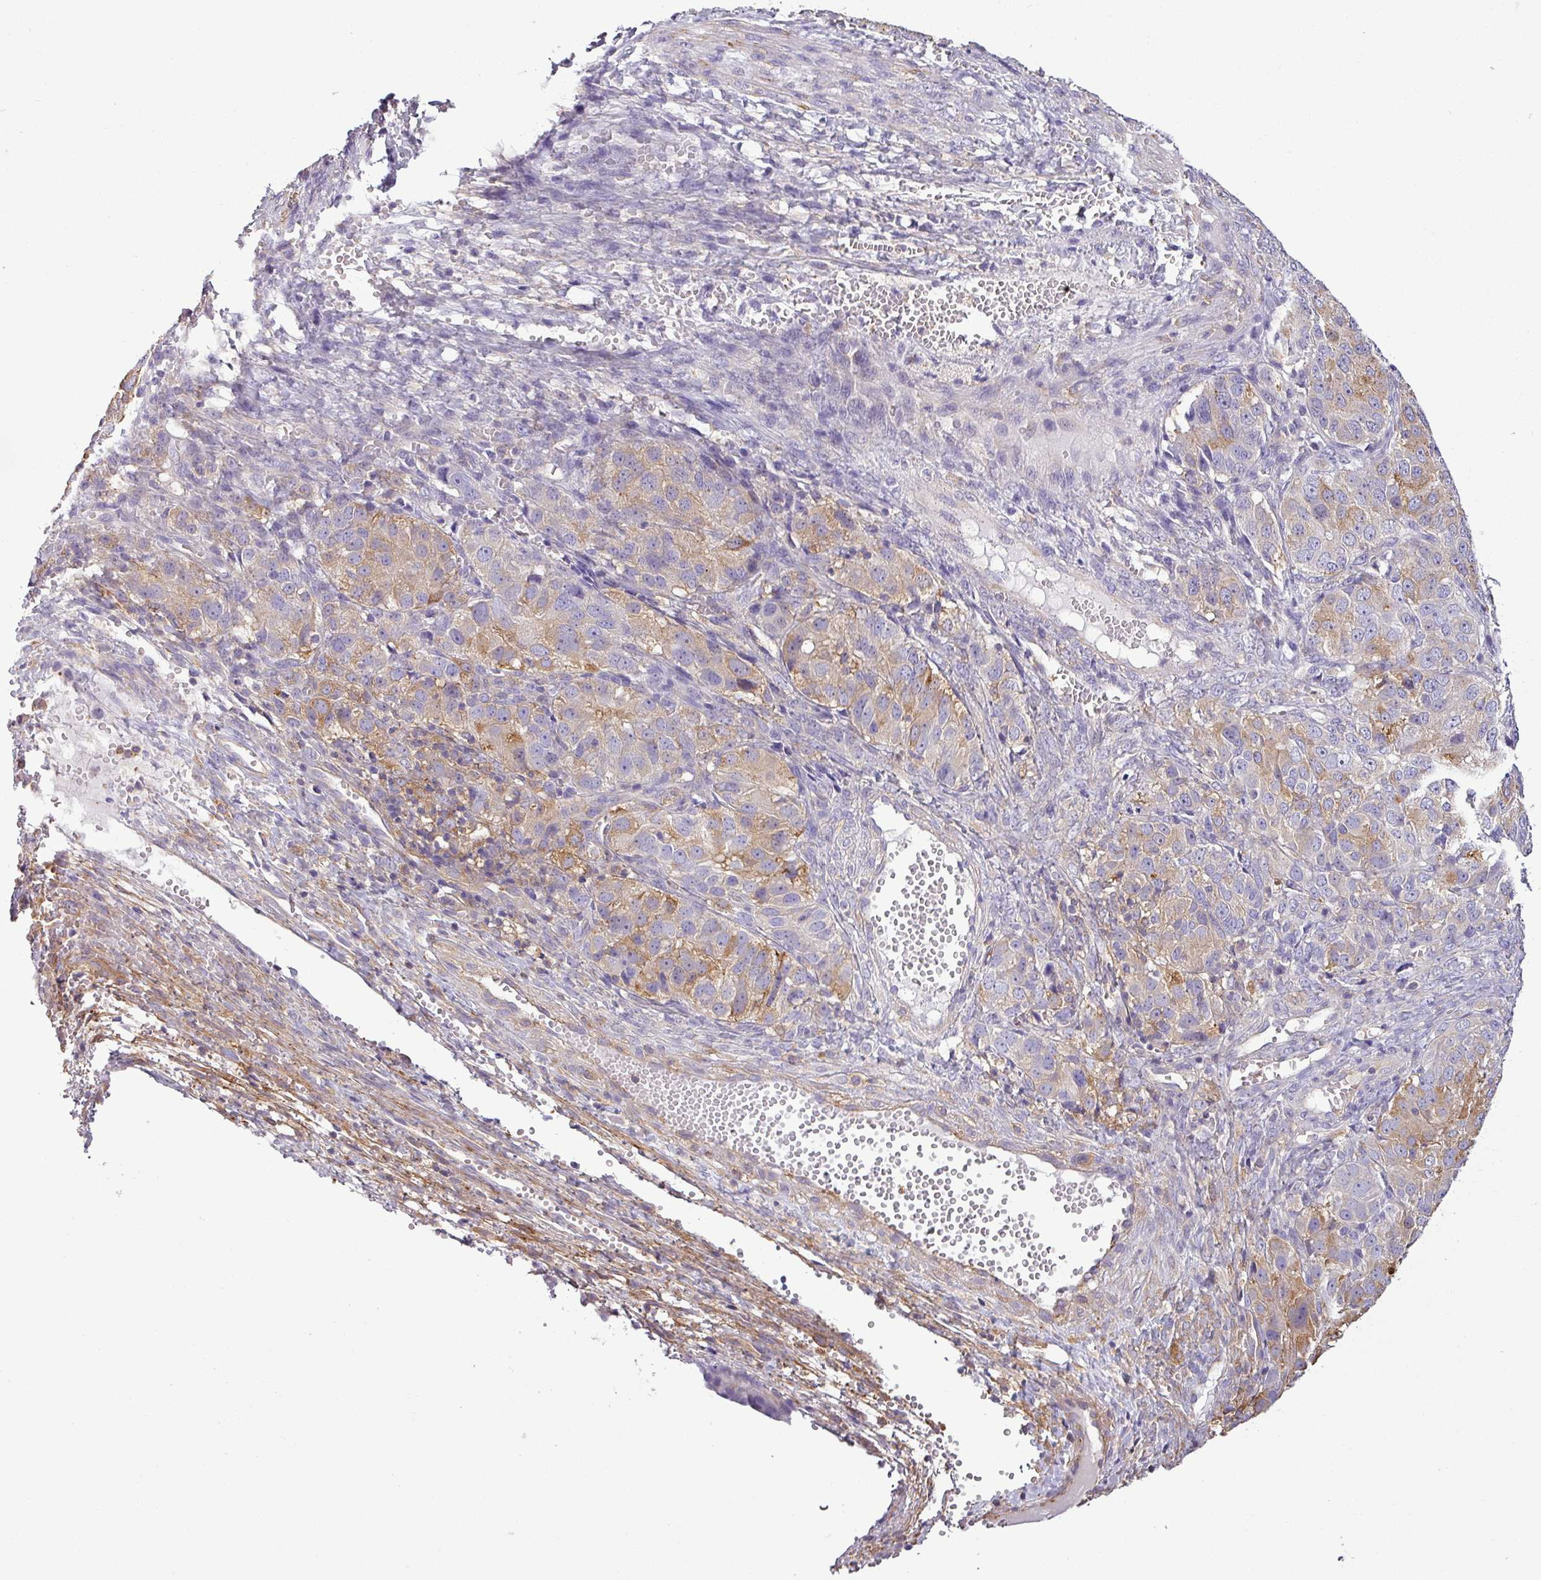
{"staining": {"intensity": "weak", "quantity": "25%-75%", "location": "cytoplasmic/membranous"}, "tissue": "ovarian cancer", "cell_type": "Tumor cells", "image_type": "cancer", "snomed": [{"axis": "morphology", "description": "Carcinoma, endometroid"}, {"axis": "topography", "description": "Ovary"}], "caption": "Immunohistochemistry (IHC) histopathology image of endometroid carcinoma (ovarian) stained for a protein (brown), which shows low levels of weak cytoplasmic/membranous expression in about 25%-75% of tumor cells.", "gene": "XNDC1N", "patient": {"sex": "female", "age": 51}}